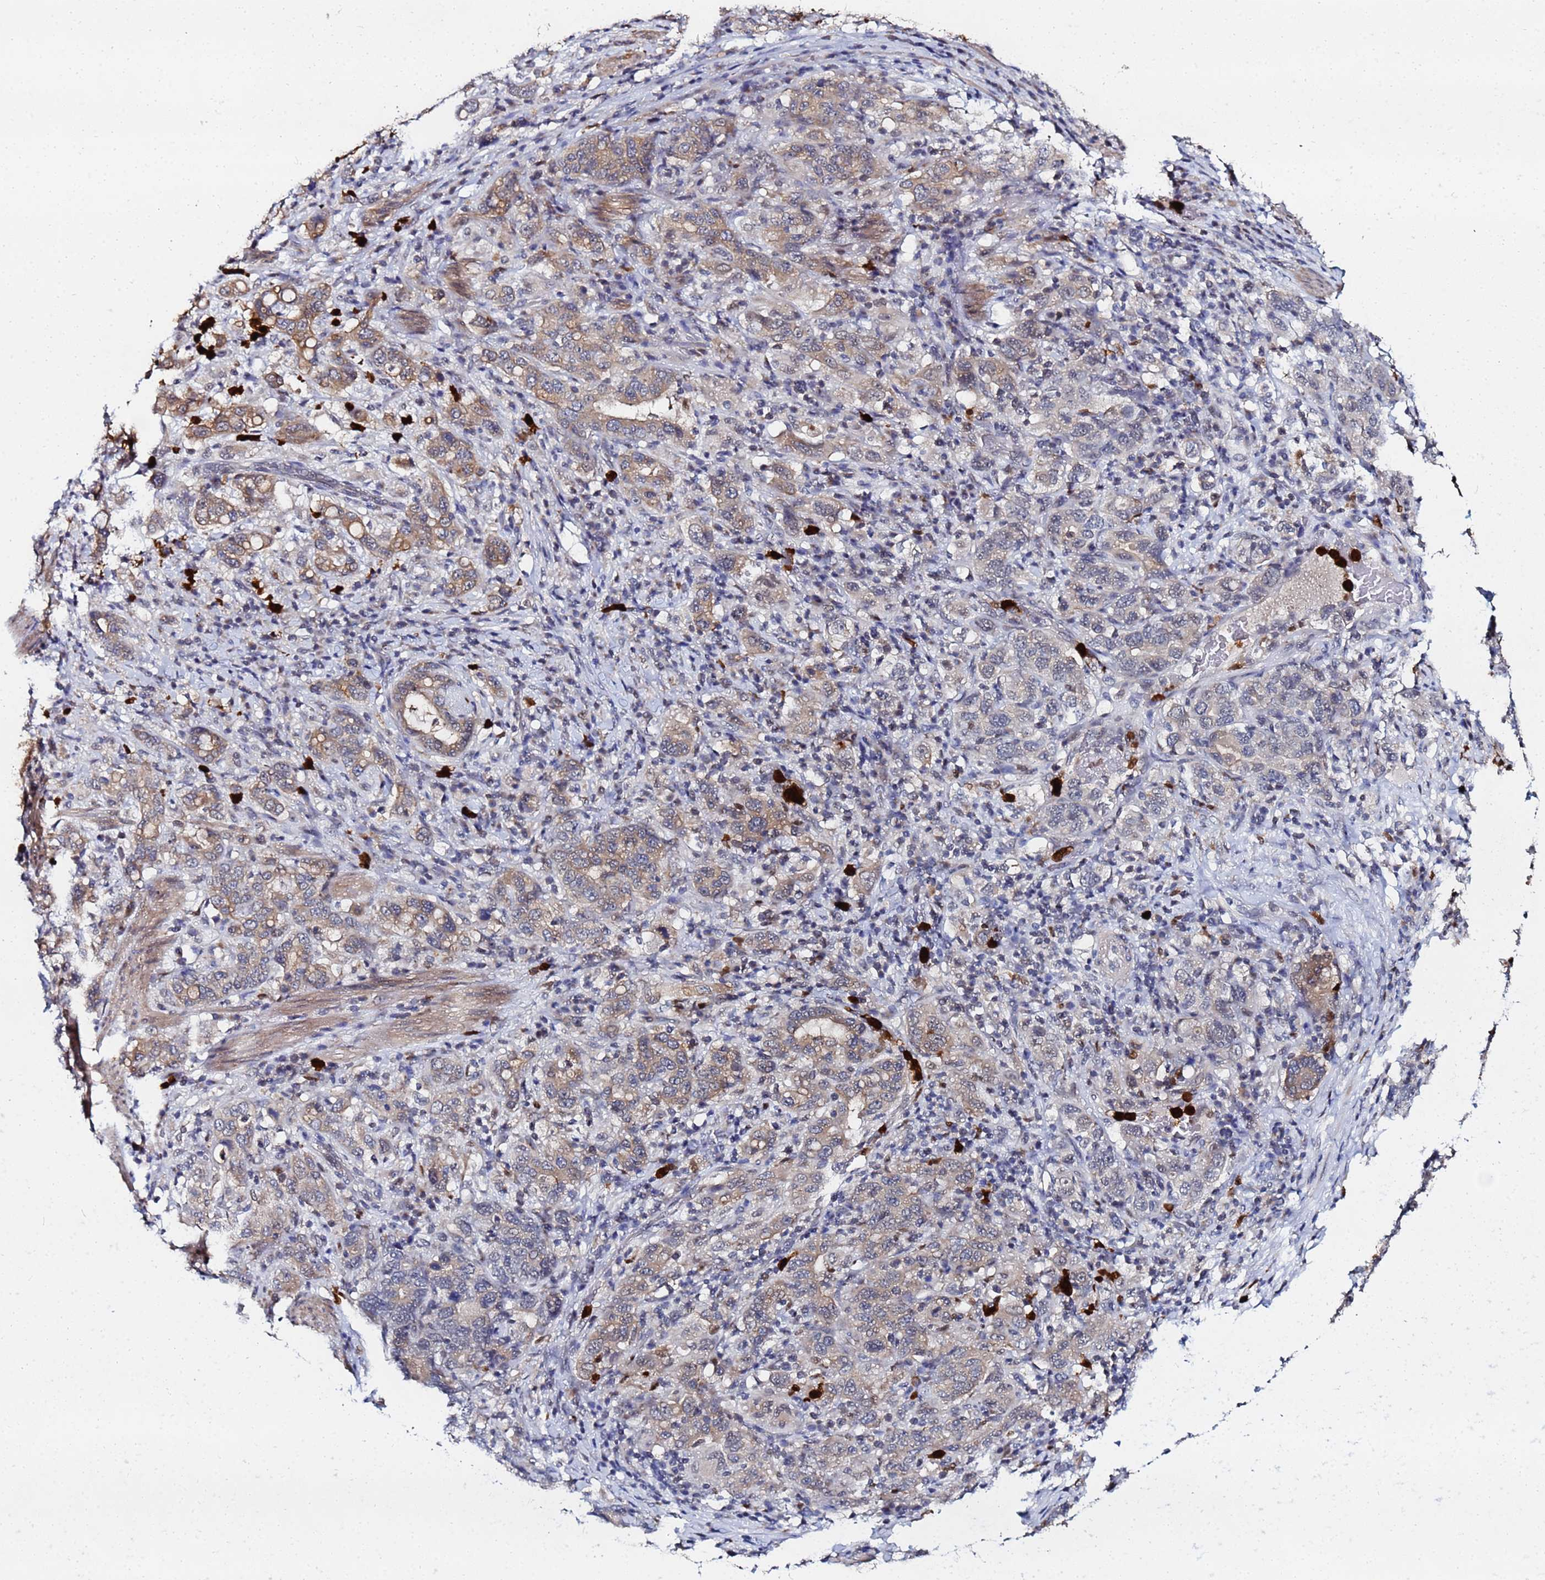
{"staining": {"intensity": "moderate", "quantity": "25%-75%", "location": "cytoplasmic/membranous"}, "tissue": "stomach cancer", "cell_type": "Tumor cells", "image_type": "cancer", "snomed": [{"axis": "morphology", "description": "Adenocarcinoma, NOS"}, {"axis": "topography", "description": "Stomach, upper"}, {"axis": "topography", "description": "Stomach"}], "caption": "This histopathology image demonstrates stomach cancer stained with IHC to label a protein in brown. The cytoplasmic/membranous of tumor cells show moderate positivity for the protein. Nuclei are counter-stained blue.", "gene": "MTCL1", "patient": {"sex": "male", "age": 62}}